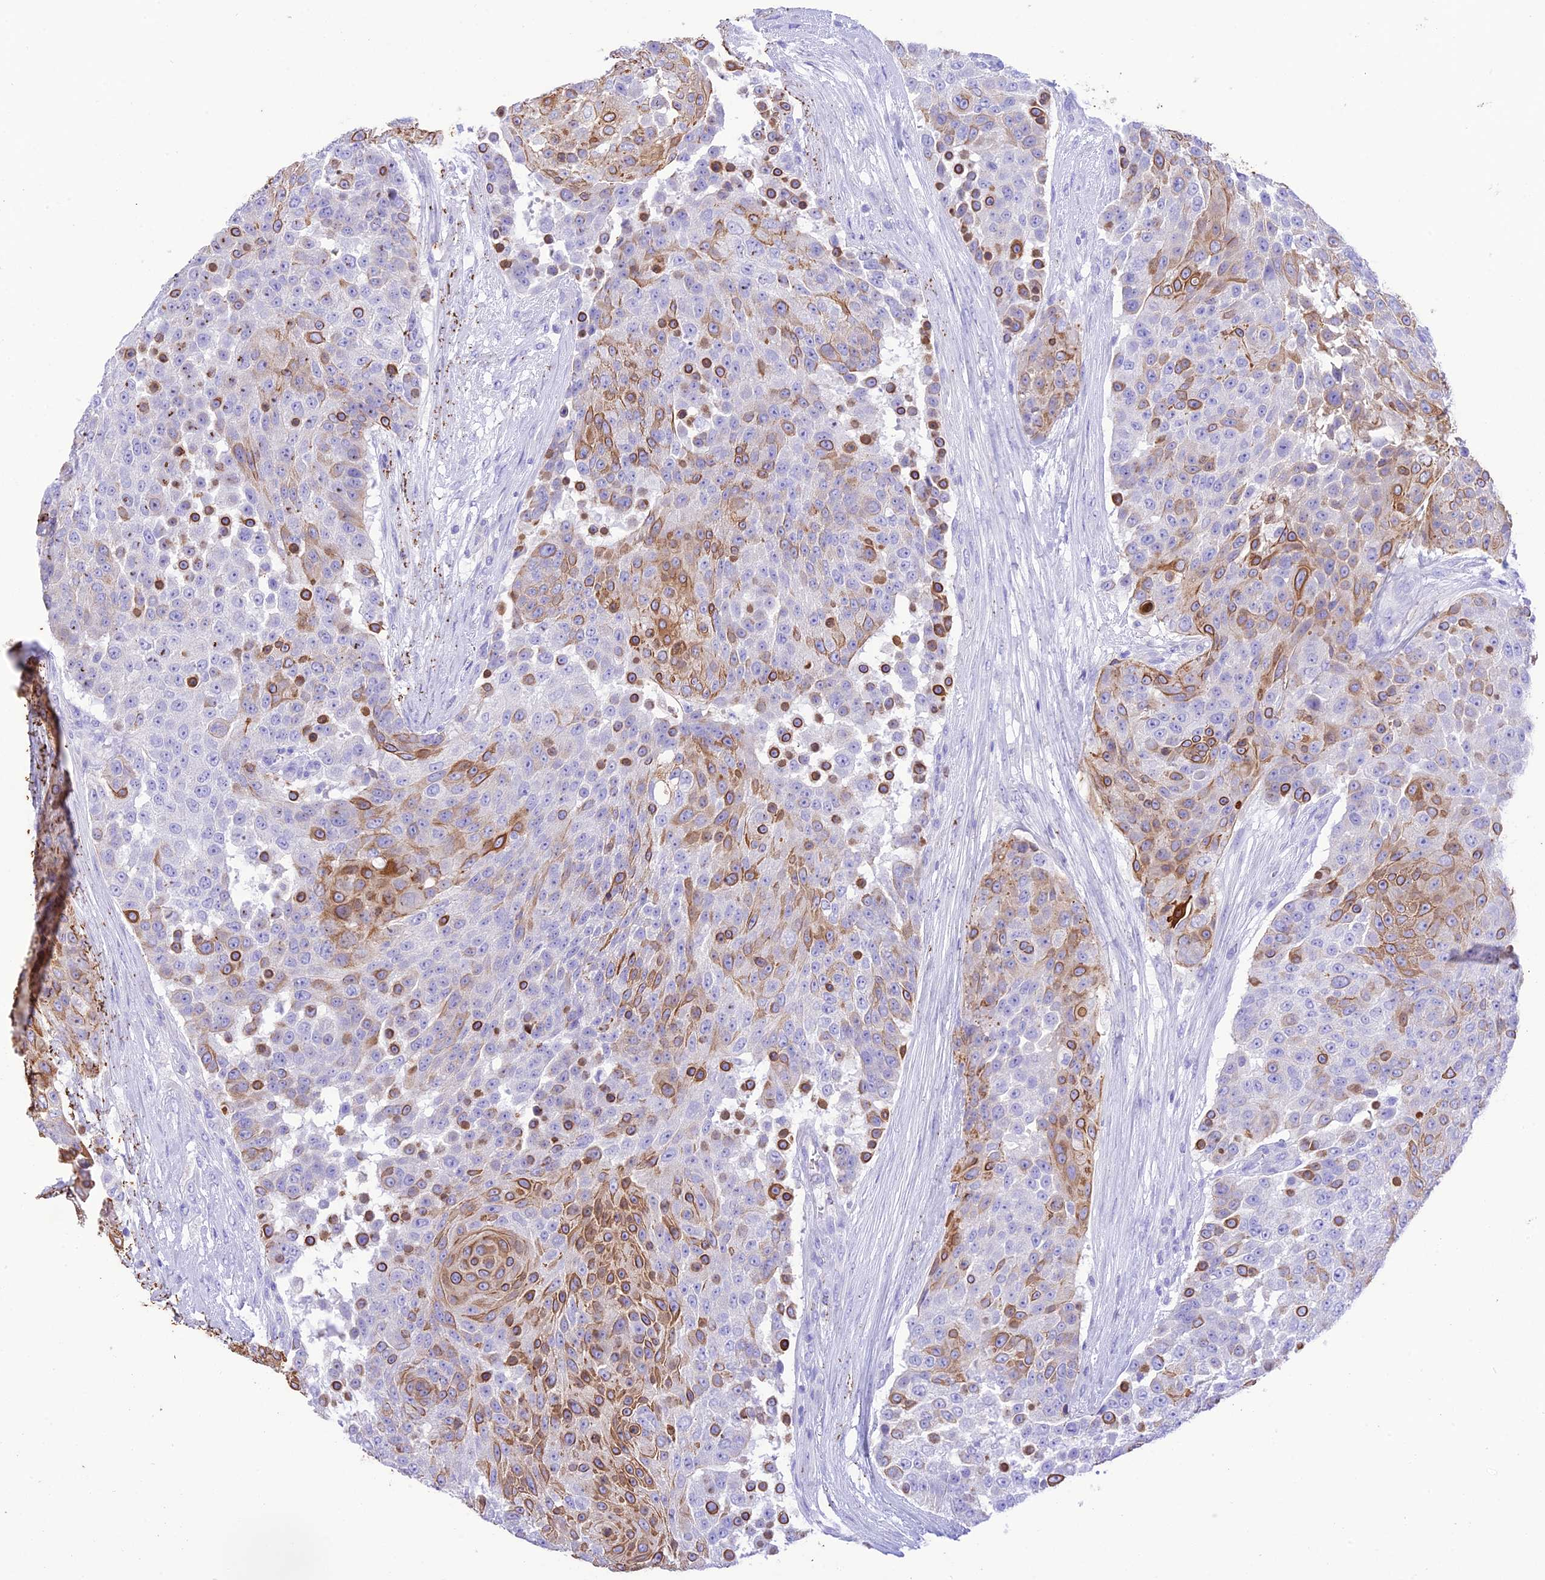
{"staining": {"intensity": "moderate", "quantity": "25%-75%", "location": "cytoplasmic/membranous"}, "tissue": "urothelial cancer", "cell_type": "Tumor cells", "image_type": "cancer", "snomed": [{"axis": "morphology", "description": "Urothelial carcinoma, High grade"}, {"axis": "topography", "description": "Urinary bladder"}], "caption": "Immunohistochemical staining of urothelial cancer displays medium levels of moderate cytoplasmic/membranous protein staining in about 25%-75% of tumor cells. The staining is performed using DAB brown chromogen to label protein expression. The nuclei are counter-stained blue using hematoxylin.", "gene": "VPS52", "patient": {"sex": "female", "age": 63}}